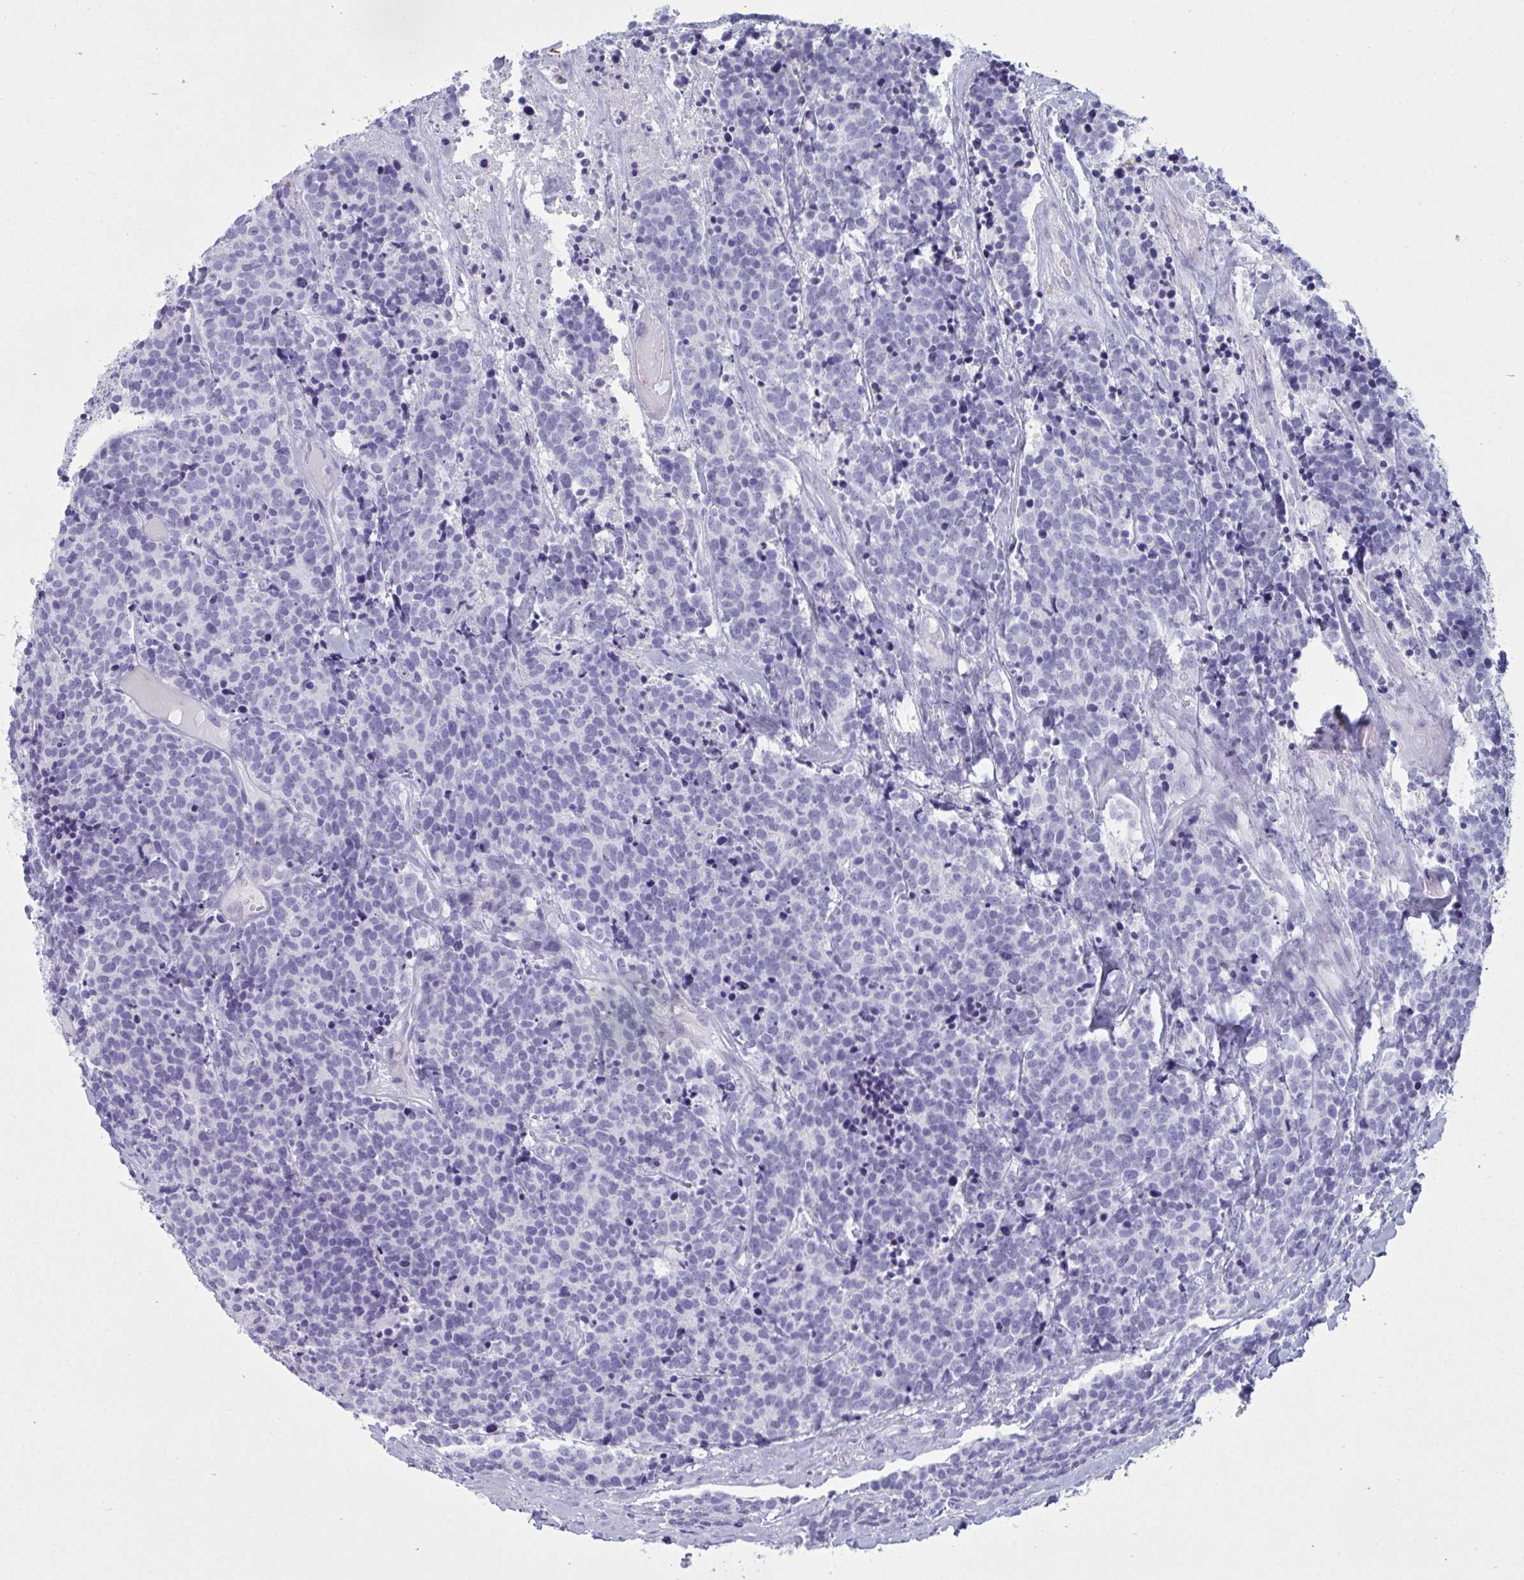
{"staining": {"intensity": "negative", "quantity": "none", "location": "none"}, "tissue": "carcinoid", "cell_type": "Tumor cells", "image_type": "cancer", "snomed": [{"axis": "morphology", "description": "Carcinoid, malignant, NOS"}, {"axis": "topography", "description": "Skin"}], "caption": "Protein analysis of carcinoid shows no significant positivity in tumor cells.", "gene": "ARHGAP42", "patient": {"sex": "female", "age": 79}}